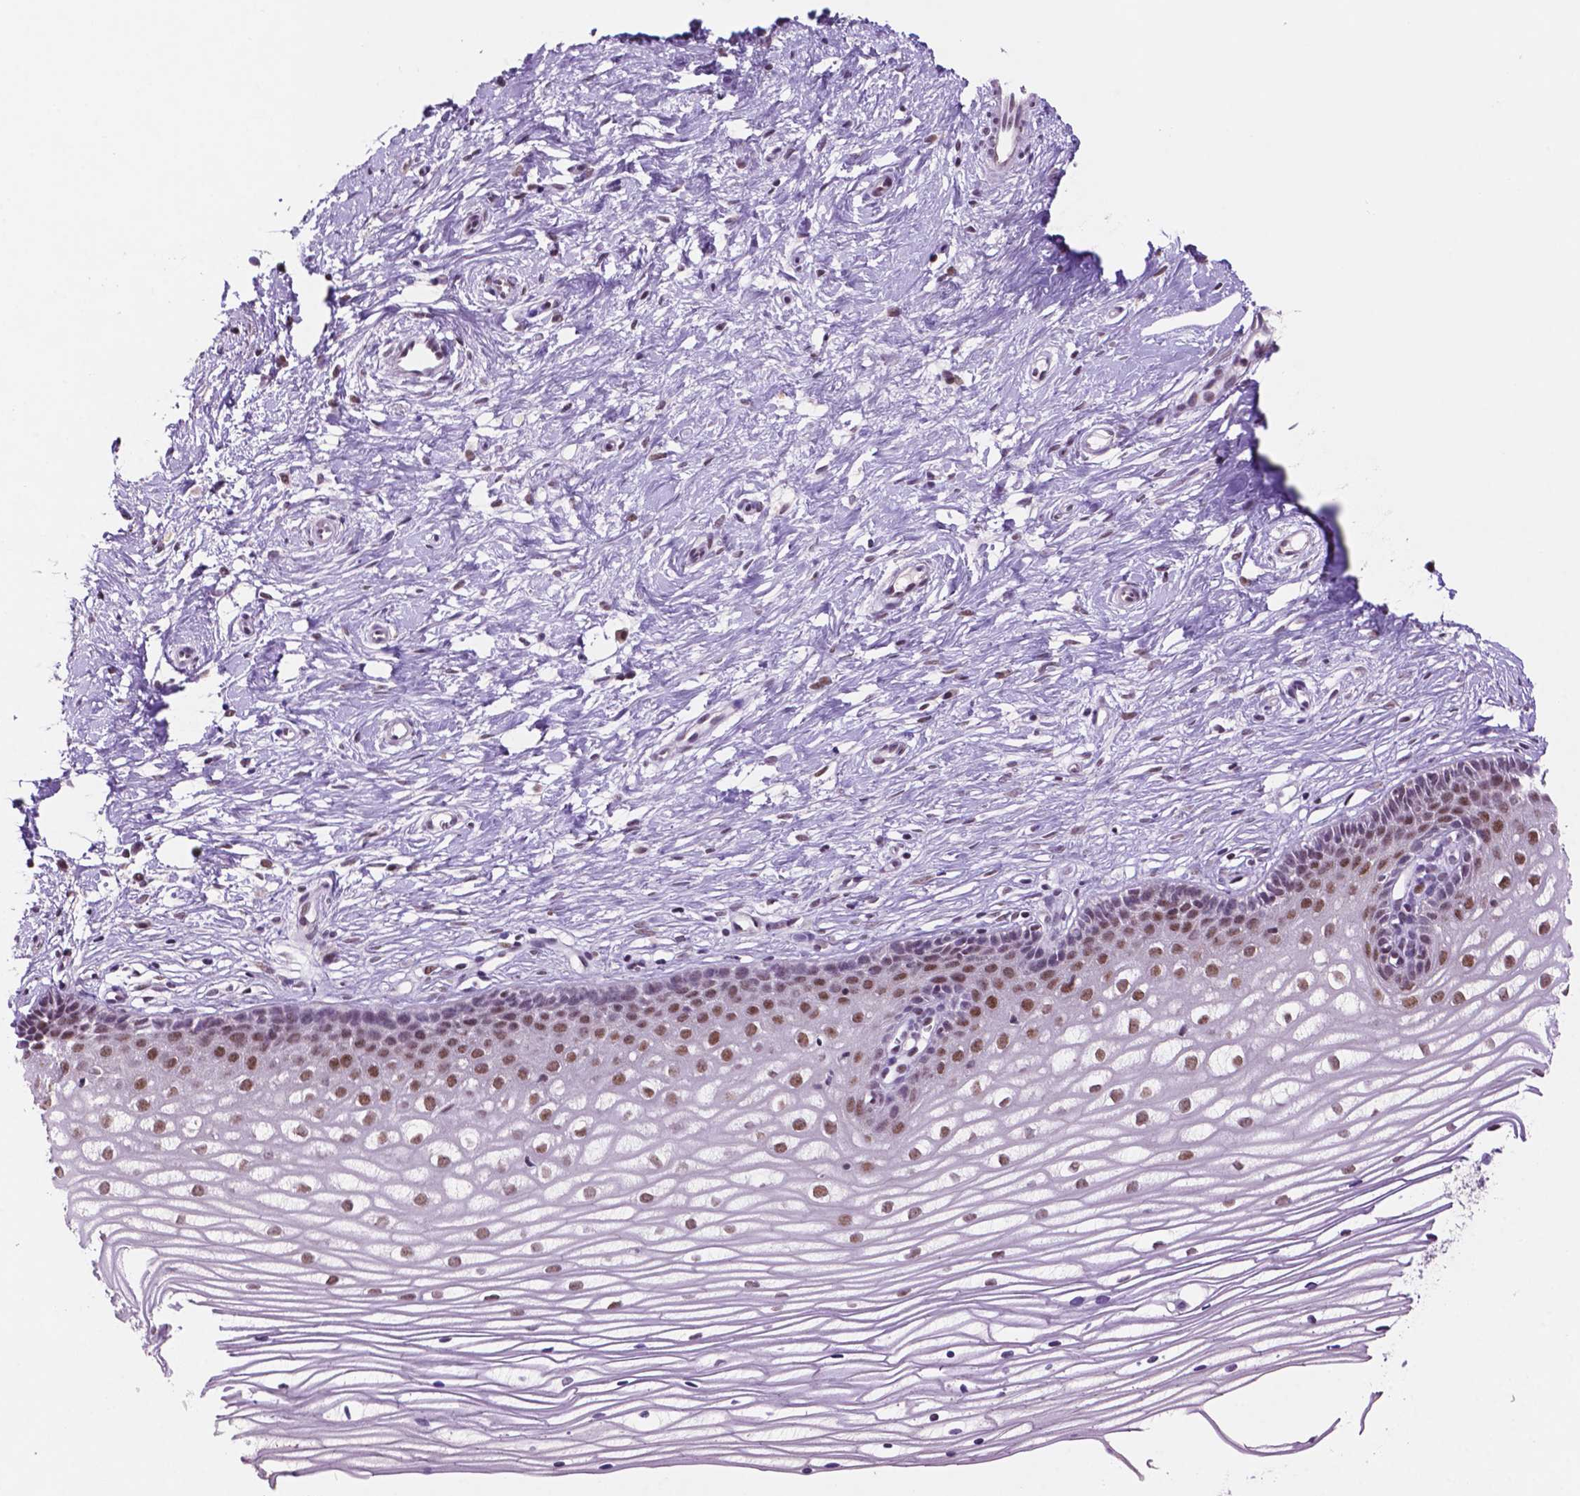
{"staining": {"intensity": "negative", "quantity": "none", "location": "none"}, "tissue": "cervix", "cell_type": "Glandular cells", "image_type": "normal", "snomed": [{"axis": "morphology", "description": "Normal tissue, NOS"}, {"axis": "topography", "description": "Cervix"}], "caption": "A high-resolution photomicrograph shows IHC staining of benign cervix, which reveals no significant expression in glandular cells.", "gene": "NCOR1", "patient": {"sex": "female", "age": 40}}